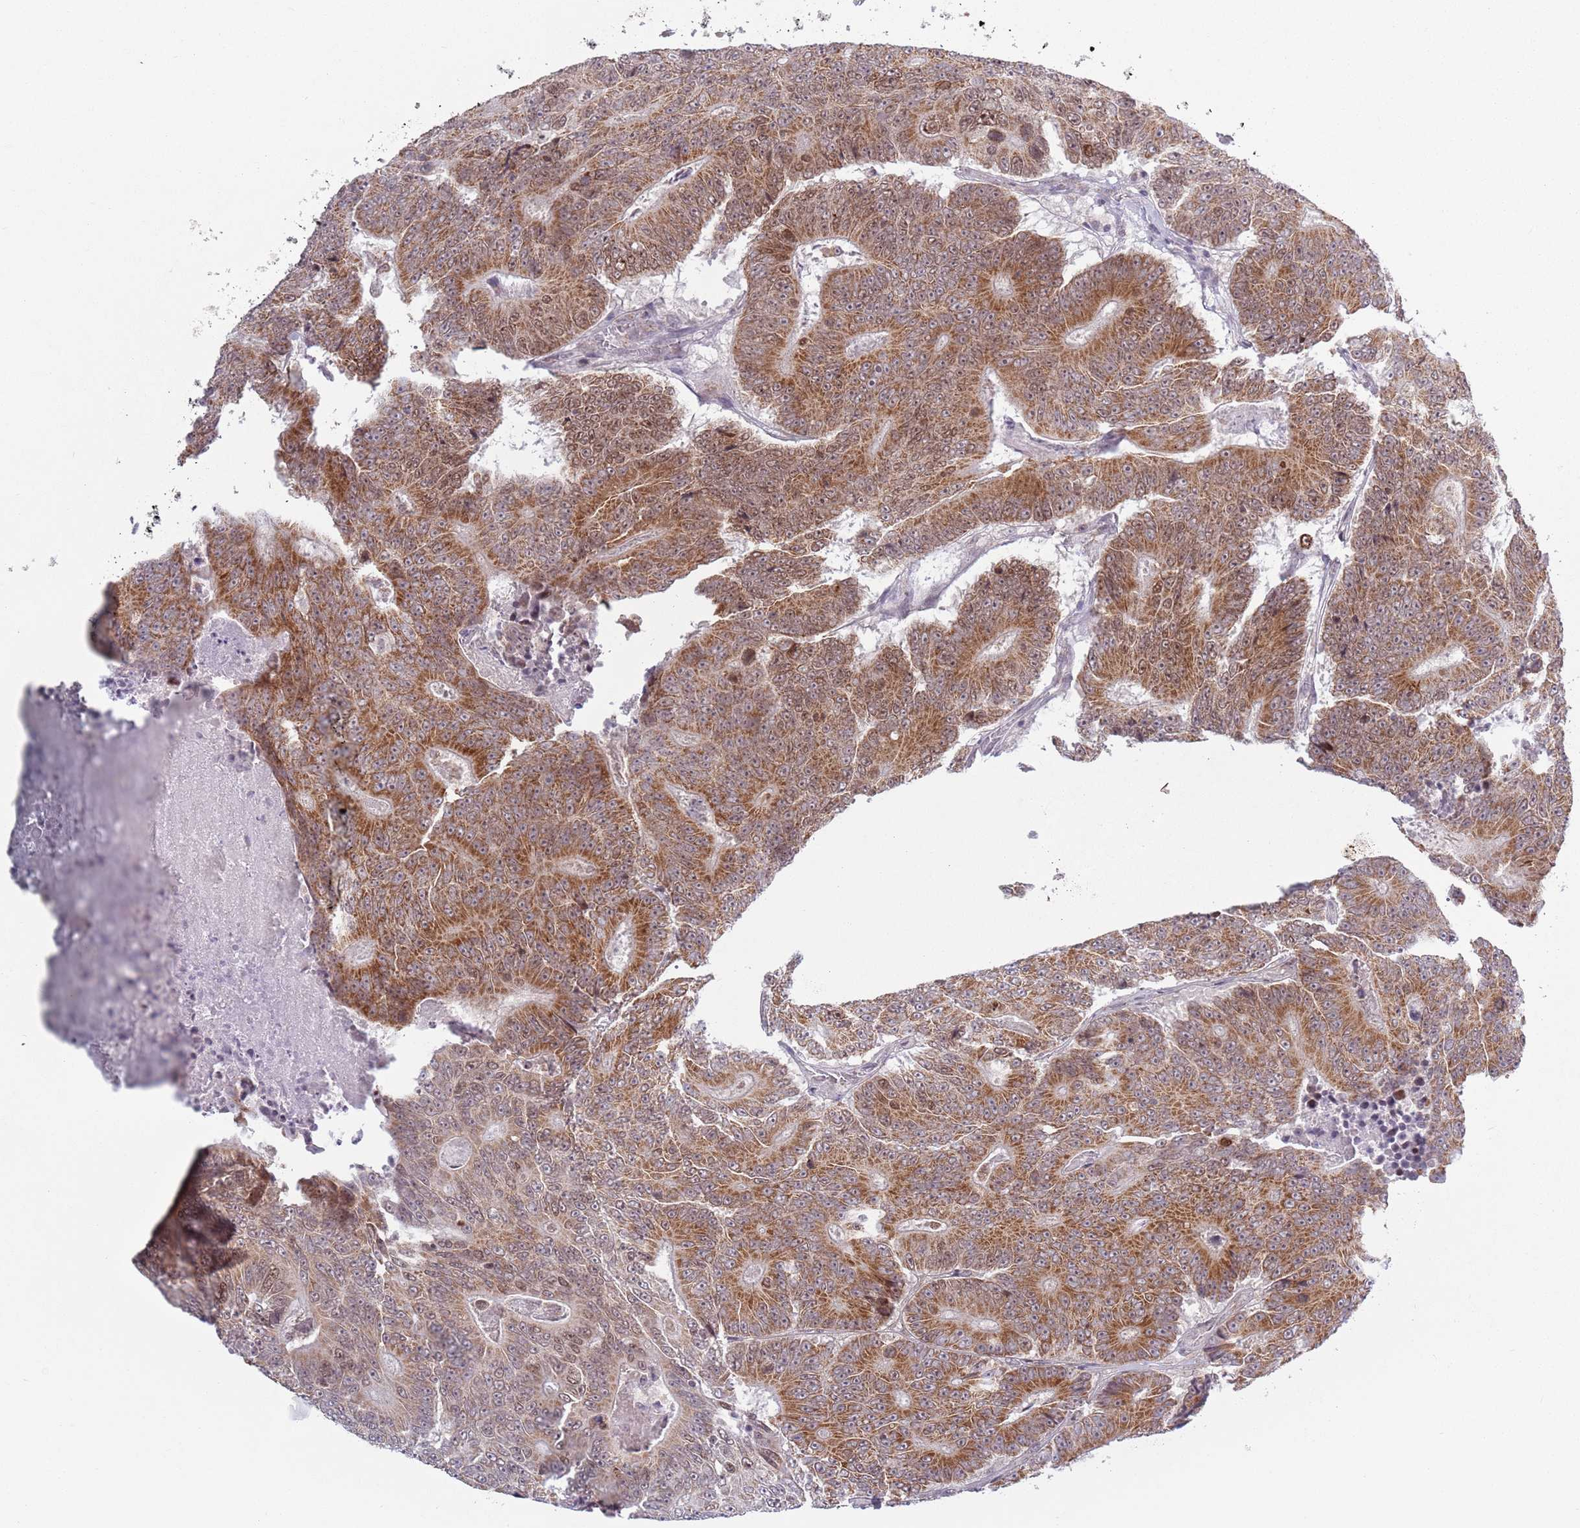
{"staining": {"intensity": "moderate", "quantity": ">75%", "location": "cytoplasmic/membranous"}, "tissue": "colorectal cancer", "cell_type": "Tumor cells", "image_type": "cancer", "snomed": [{"axis": "morphology", "description": "Adenocarcinoma, NOS"}, {"axis": "topography", "description": "Colon"}], "caption": "High-power microscopy captured an immunohistochemistry (IHC) photomicrograph of colorectal adenocarcinoma, revealing moderate cytoplasmic/membranous positivity in approximately >75% of tumor cells.", "gene": "MRPL34", "patient": {"sex": "male", "age": 83}}